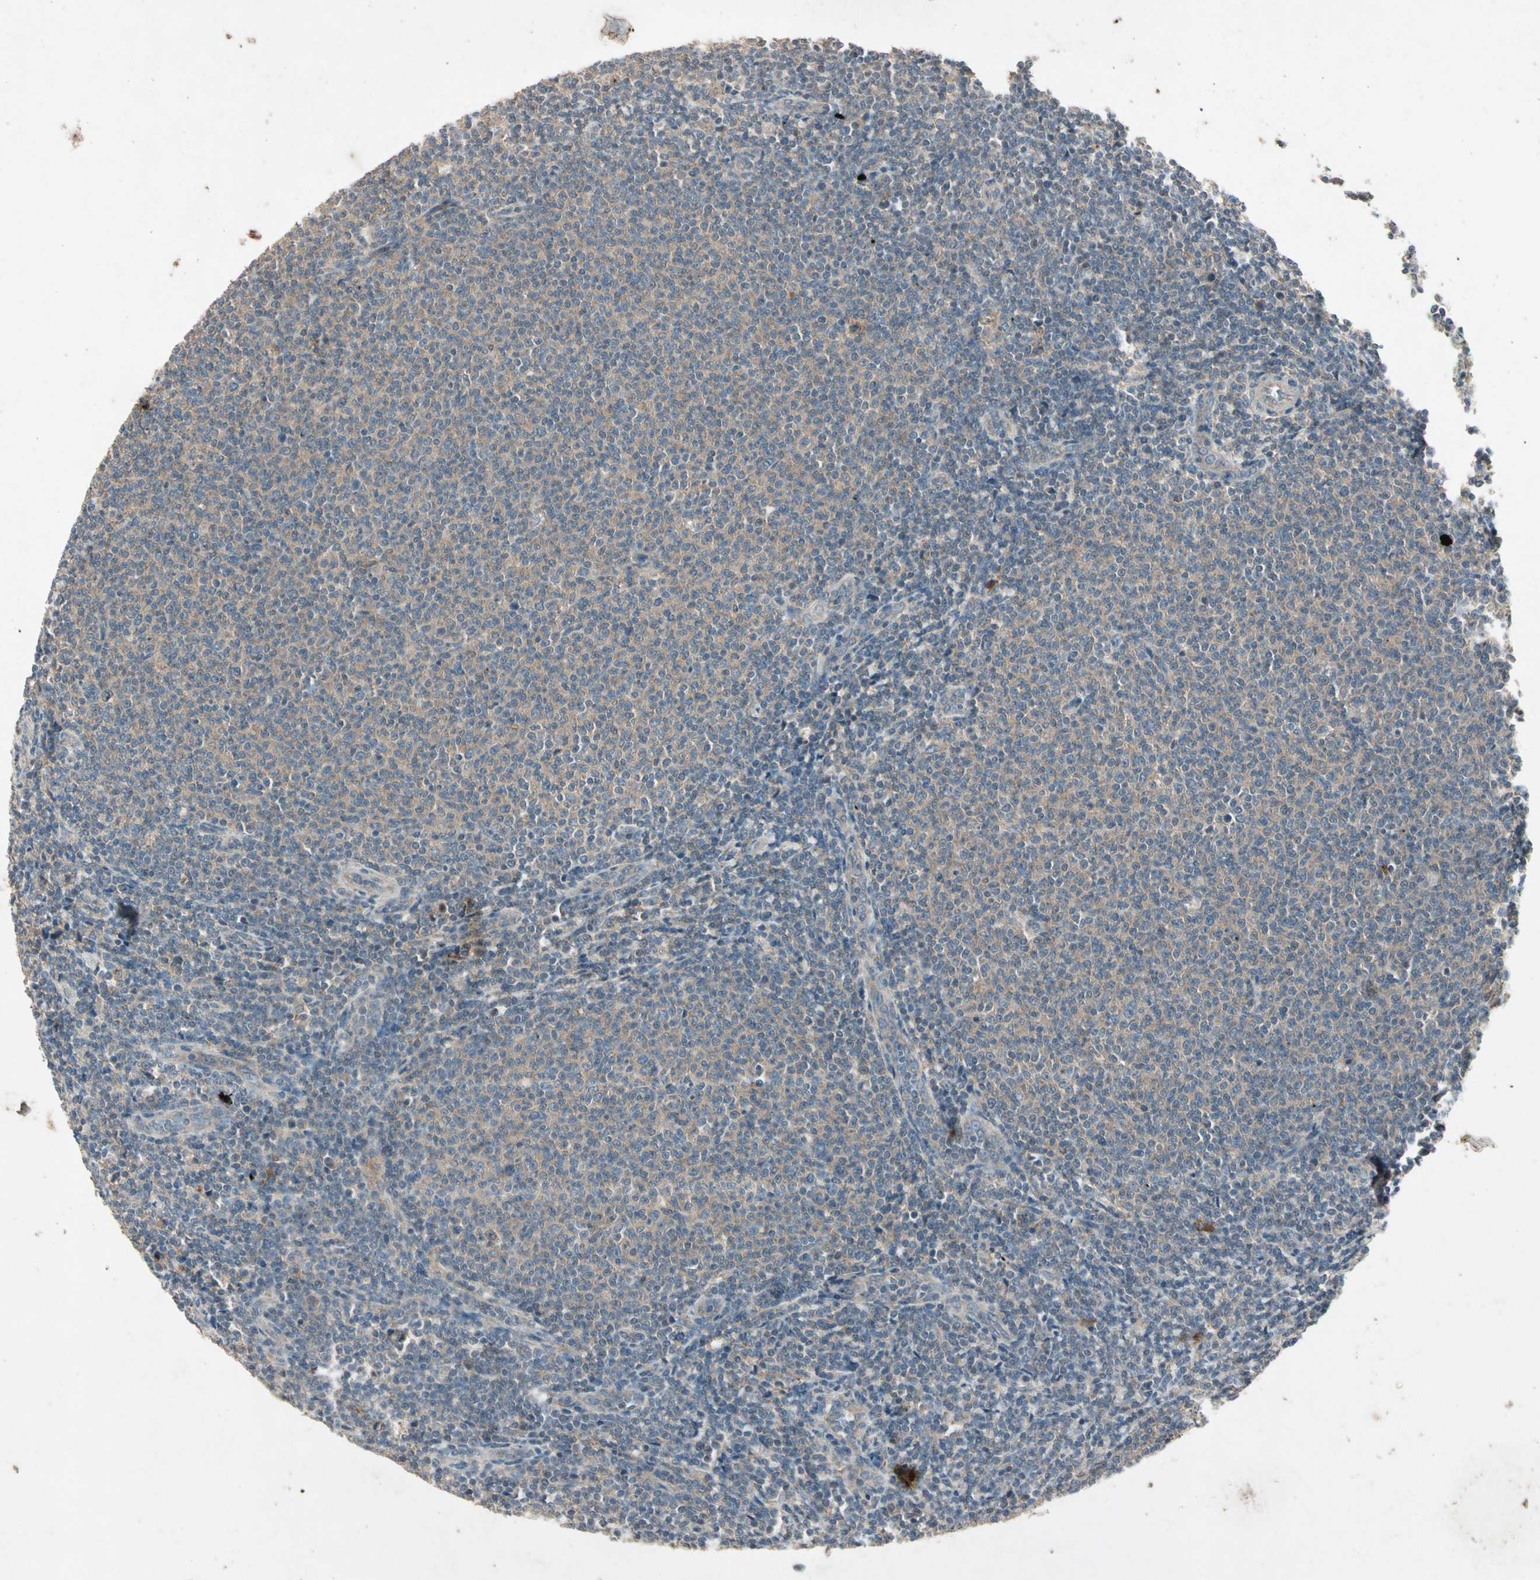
{"staining": {"intensity": "weak", "quantity": ">75%", "location": "cytoplasmic/membranous"}, "tissue": "lymphoma", "cell_type": "Tumor cells", "image_type": "cancer", "snomed": [{"axis": "morphology", "description": "Malignant lymphoma, non-Hodgkin's type, Low grade"}, {"axis": "topography", "description": "Lymph node"}], "caption": "Lymphoma stained with immunohistochemistry (IHC) exhibits weak cytoplasmic/membranous positivity in about >75% of tumor cells.", "gene": "GPLD1", "patient": {"sex": "male", "age": 66}}